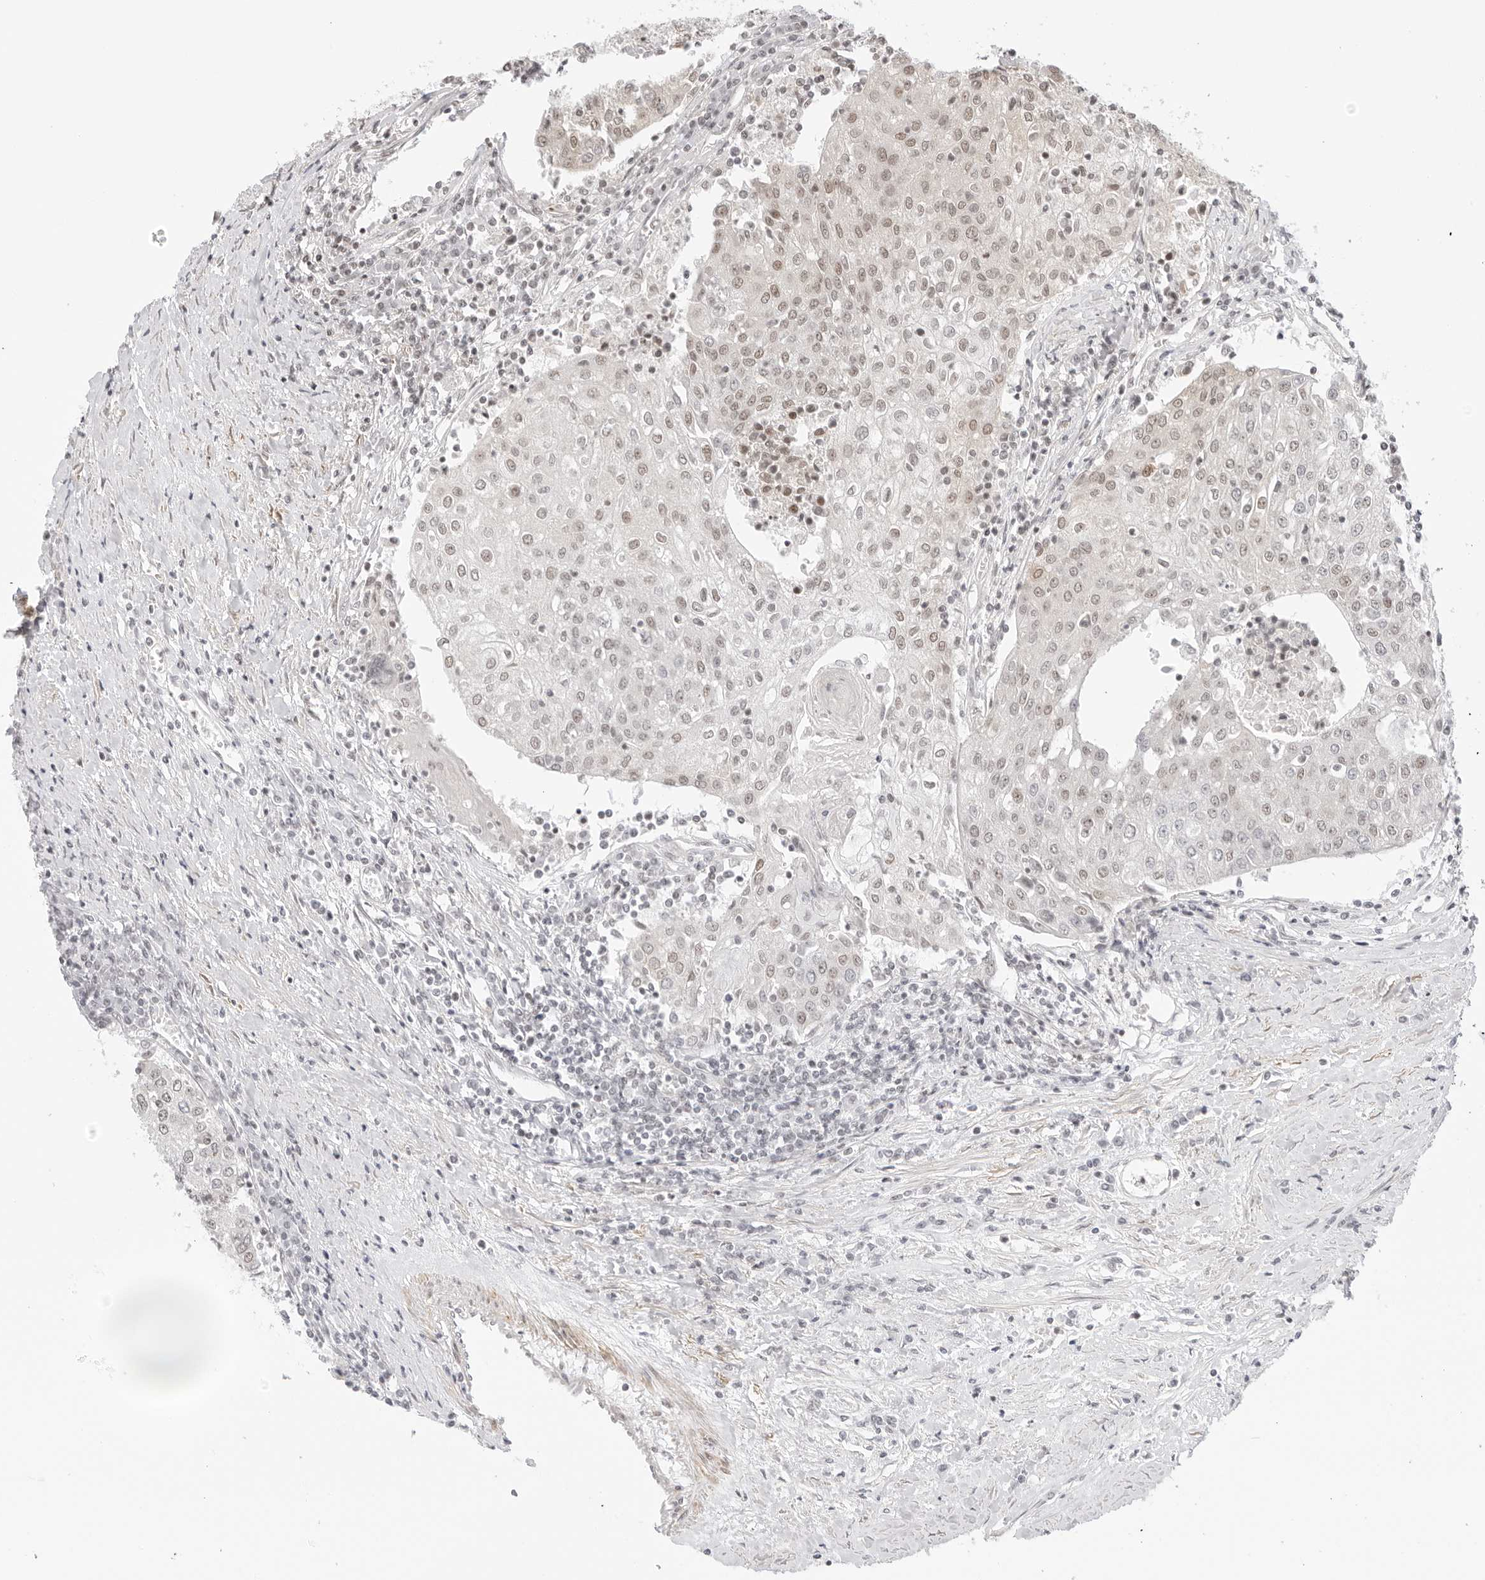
{"staining": {"intensity": "weak", "quantity": "25%-75%", "location": "nuclear"}, "tissue": "urothelial cancer", "cell_type": "Tumor cells", "image_type": "cancer", "snomed": [{"axis": "morphology", "description": "Urothelial carcinoma, High grade"}, {"axis": "topography", "description": "Urinary bladder"}], "caption": "High-grade urothelial carcinoma stained for a protein exhibits weak nuclear positivity in tumor cells. (Stains: DAB in brown, nuclei in blue, Microscopy: brightfield microscopy at high magnification).", "gene": "TCIM", "patient": {"sex": "female", "age": 85}}